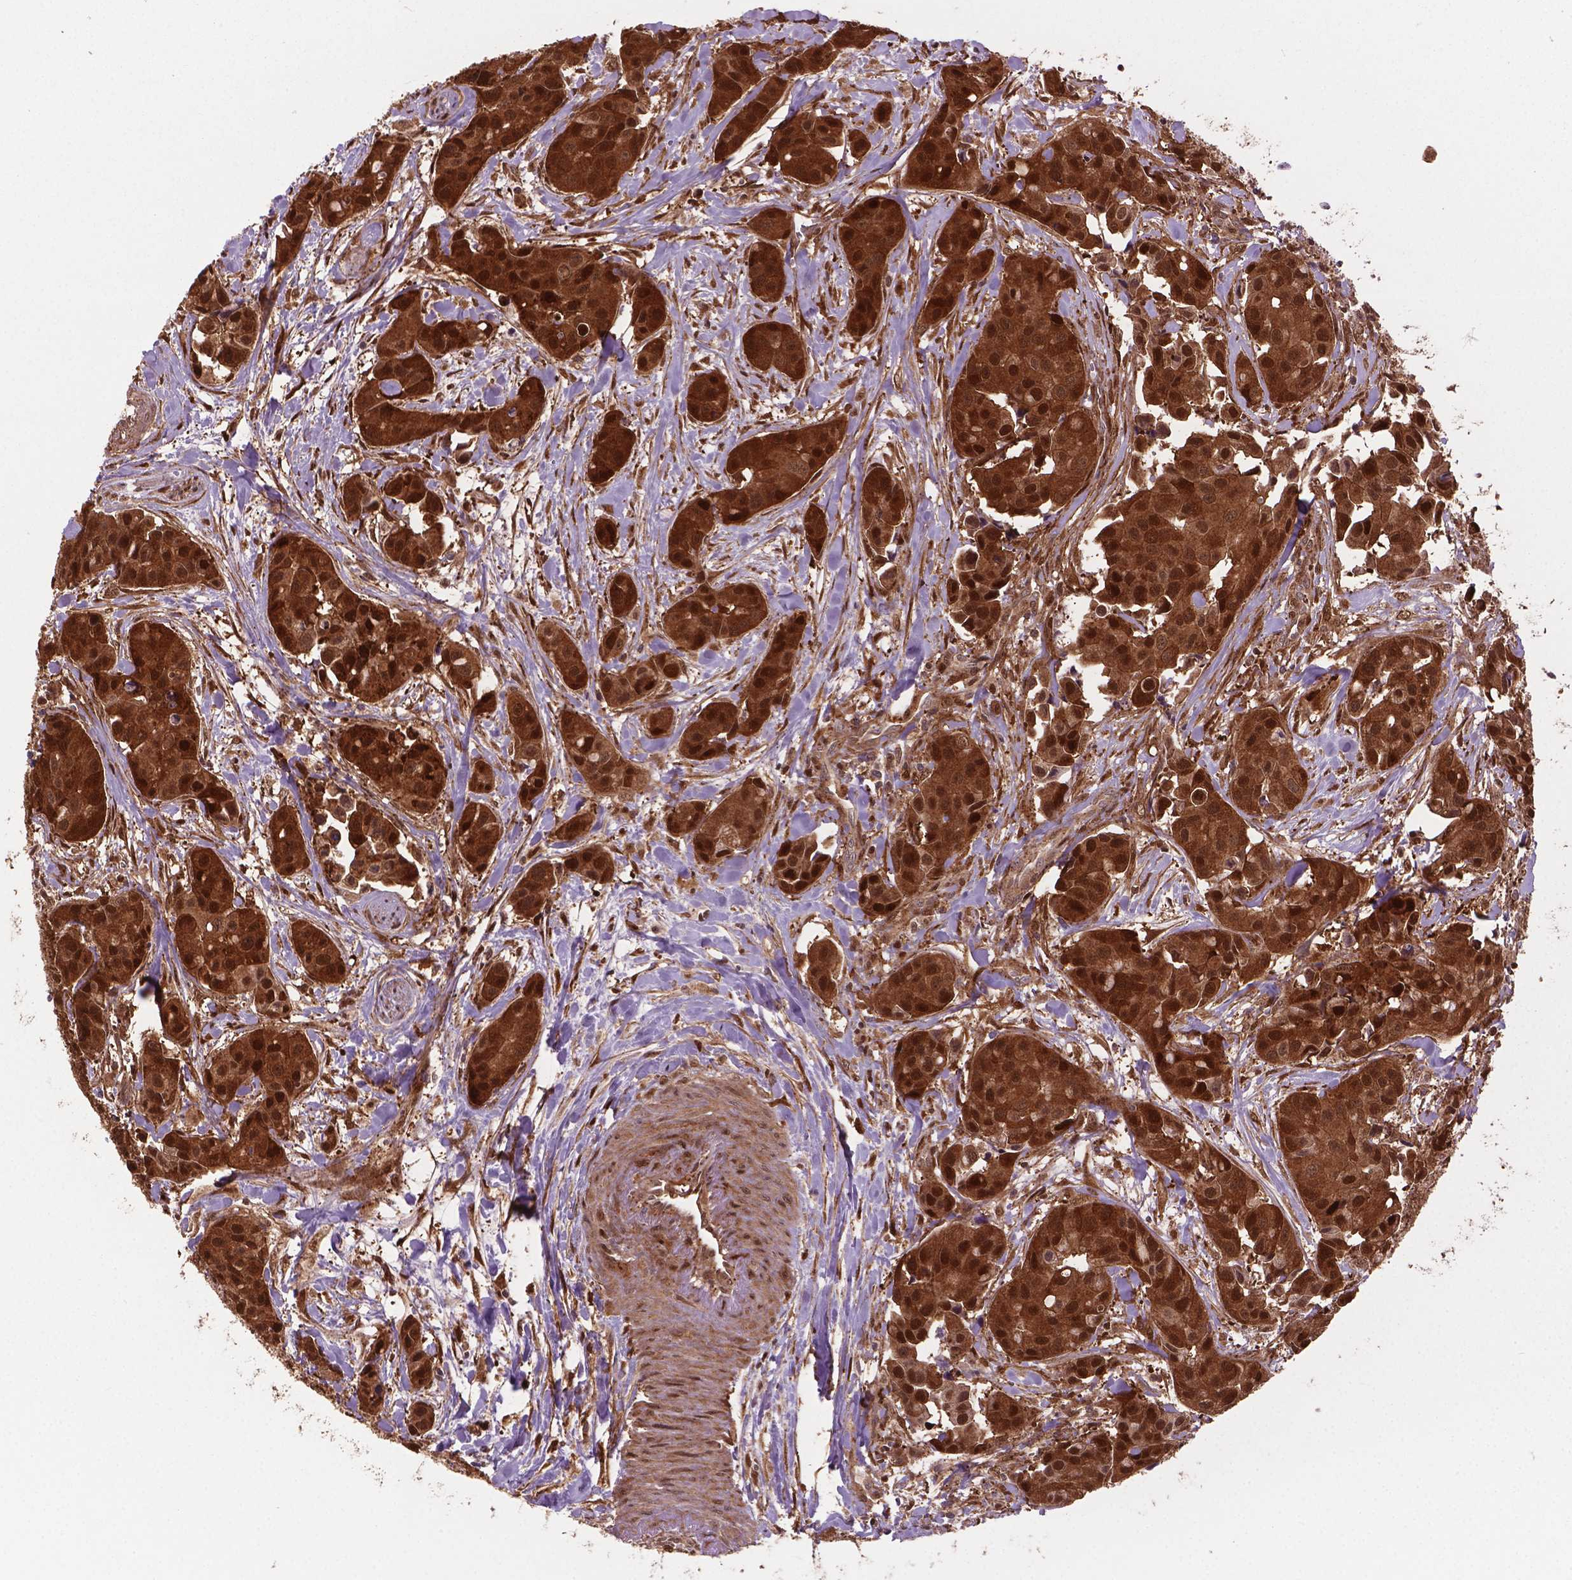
{"staining": {"intensity": "strong", "quantity": ">75%", "location": "cytoplasmic/membranous,nuclear"}, "tissue": "head and neck cancer", "cell_type": "Tumor cells", "image_type": "cancer", "snomed": [{"axis": "morphology", "description": "Adenocarcinoma, NOS"}, {"axis": "topography", "description": "Head-Neck"}], "caption": "Head and neck adenocarcinoma stained with DAB (3,3'-diaminobenzidine) immunohistochemistry reveals high levels of strong cytoplasmic/membranous and nuclear expression in about >75% of tumor cells.", "gene": "PLIN3", "patient": {"sex": "male", "age": 76}}